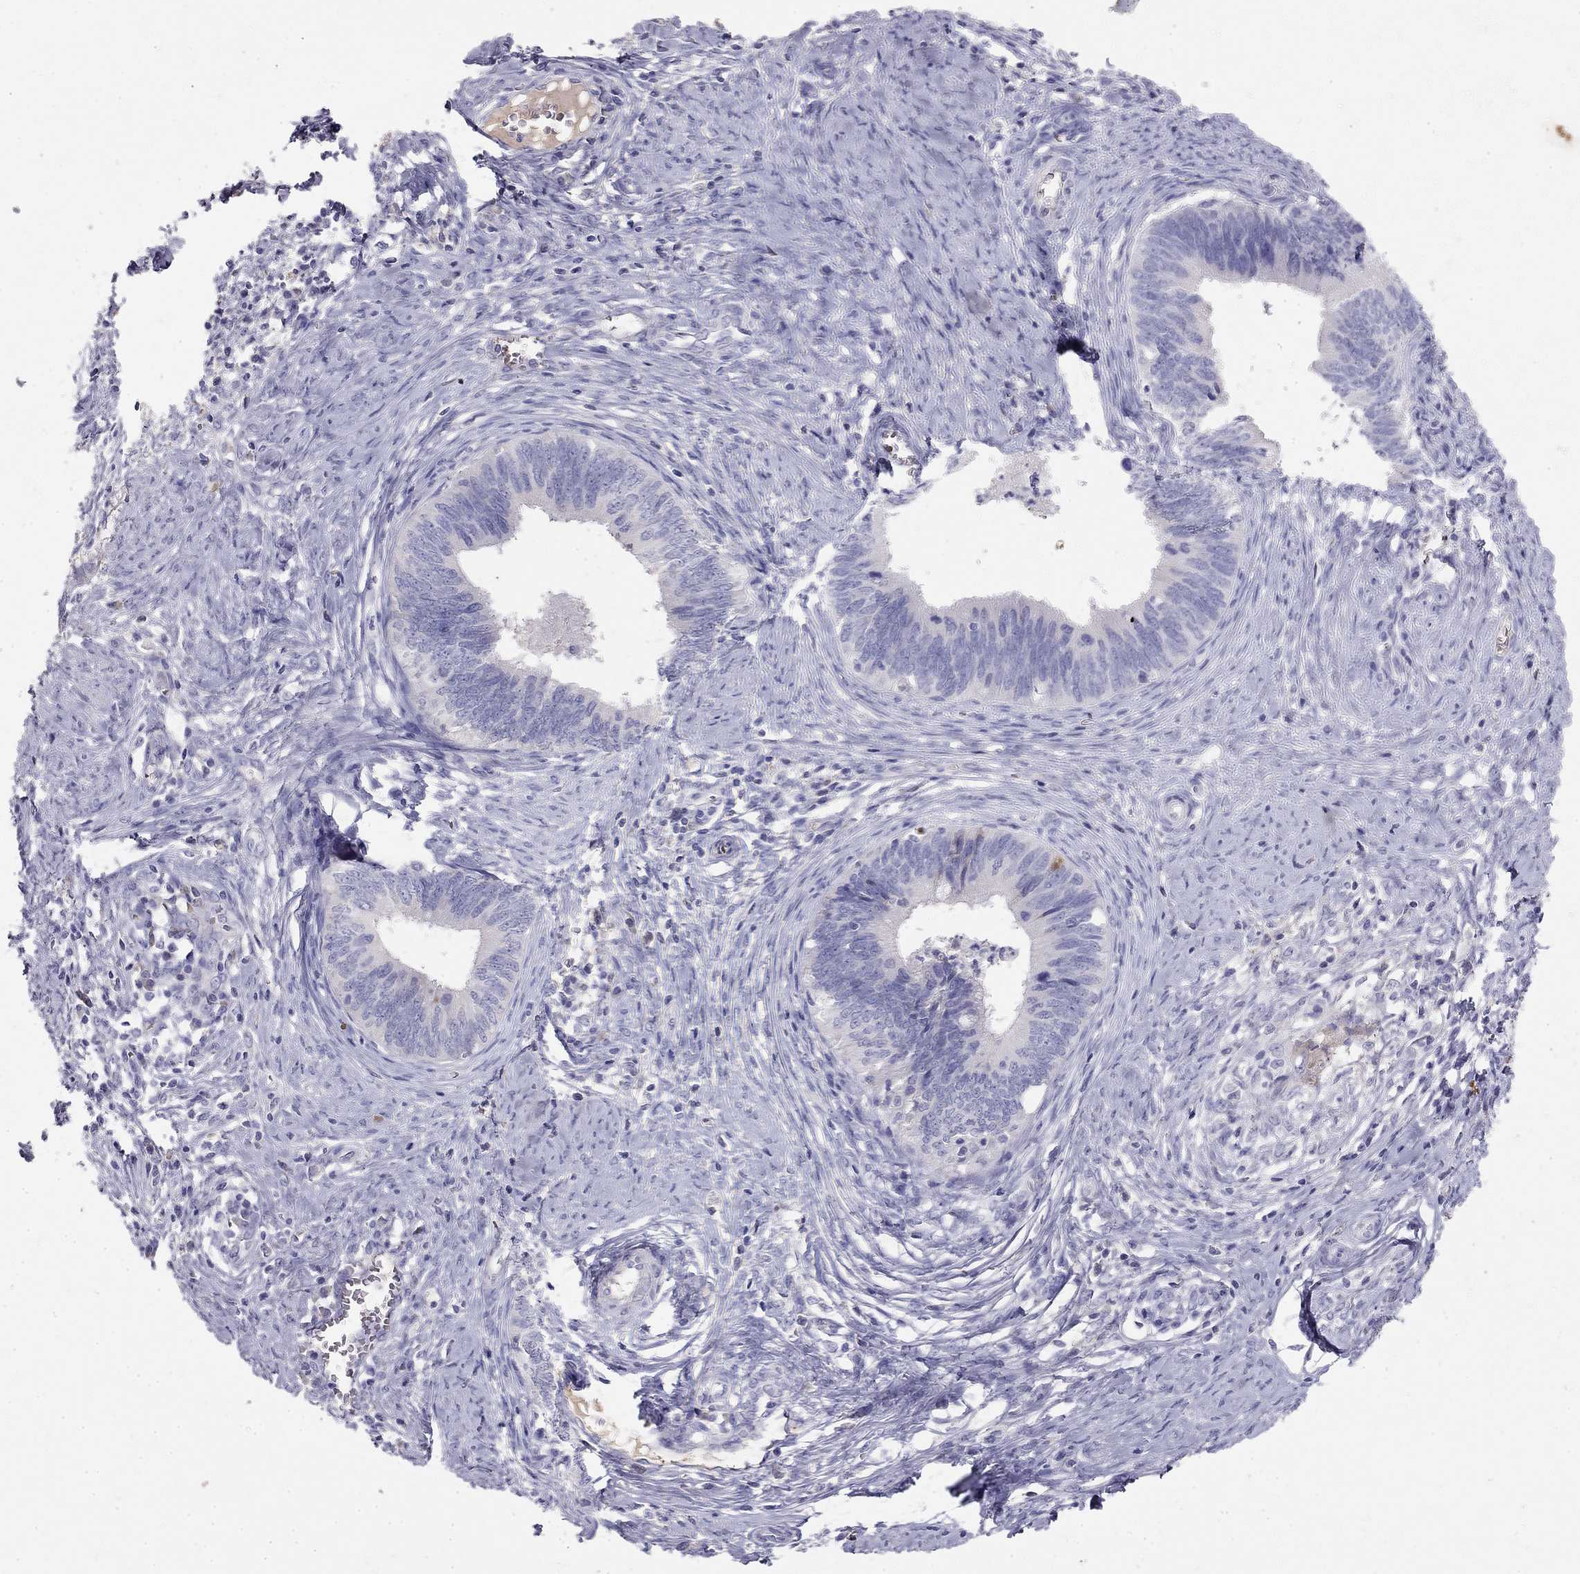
{"staining": {"intensity": "negative", "quantity": "none", "location": "none"}, "tissue": "cervical cancer", "cell_type": "Tumor cells", "image_type": "cancer", "snomed": [{"axis": "morphology", "description": "Adenocarcinoma, NOS"}, {"axis": "topography", "description": "Cervix"}], "caption": "Immunohistochemistry image of neoplastic tissue: human cervical cancer (adenocarcinoma) stained with DAB (3,3'-diaminobenzidine) reveals no significant protein staining in tumor cells. (DAB (3,3'-diaminobenzidine) immunohistochemistry, high magnification).", "gene": "RHD", "patient": {"sex": "female", "age": 42}}